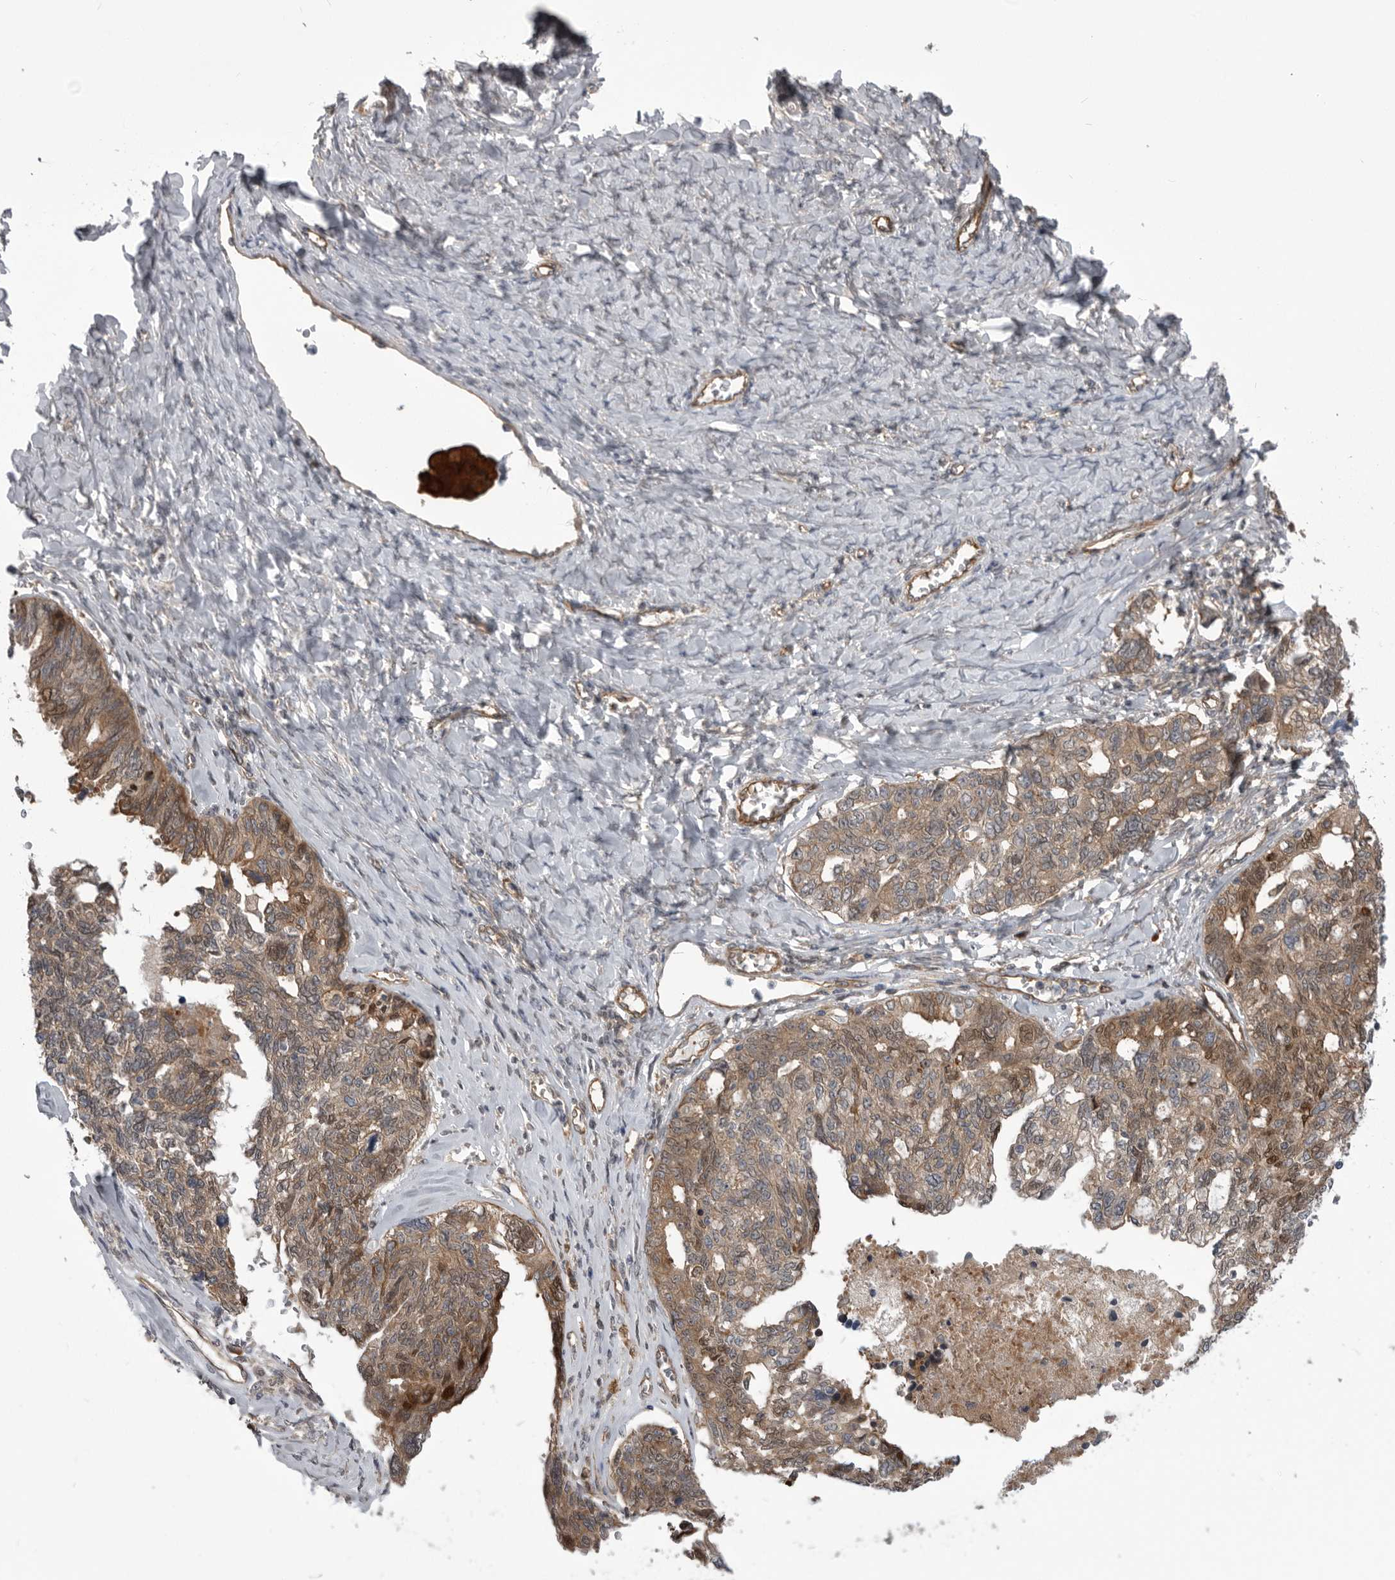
{"staining": {"intensity": "weak", "quantity": ">75%", "location": "cytoplasmic/membranous,nuclear"}, "tissue": "ovarian cancer", "cell_type": "Tumor cells", "image_type": "cancer", "snomed": [{"axis": "morphology", "description": "Cystadenocarcinoma, serous, NOS"}, {"axis": "topography", "description": "Ovary"}], "caption": "Protein staining of ovarian cancer tissue shows weak cytoplasmic/membranous and nuclear expression in about >75% of tumor cells.", "gene": "RAB3GAP2", "patient": {"sex": "female", "age": 79}}